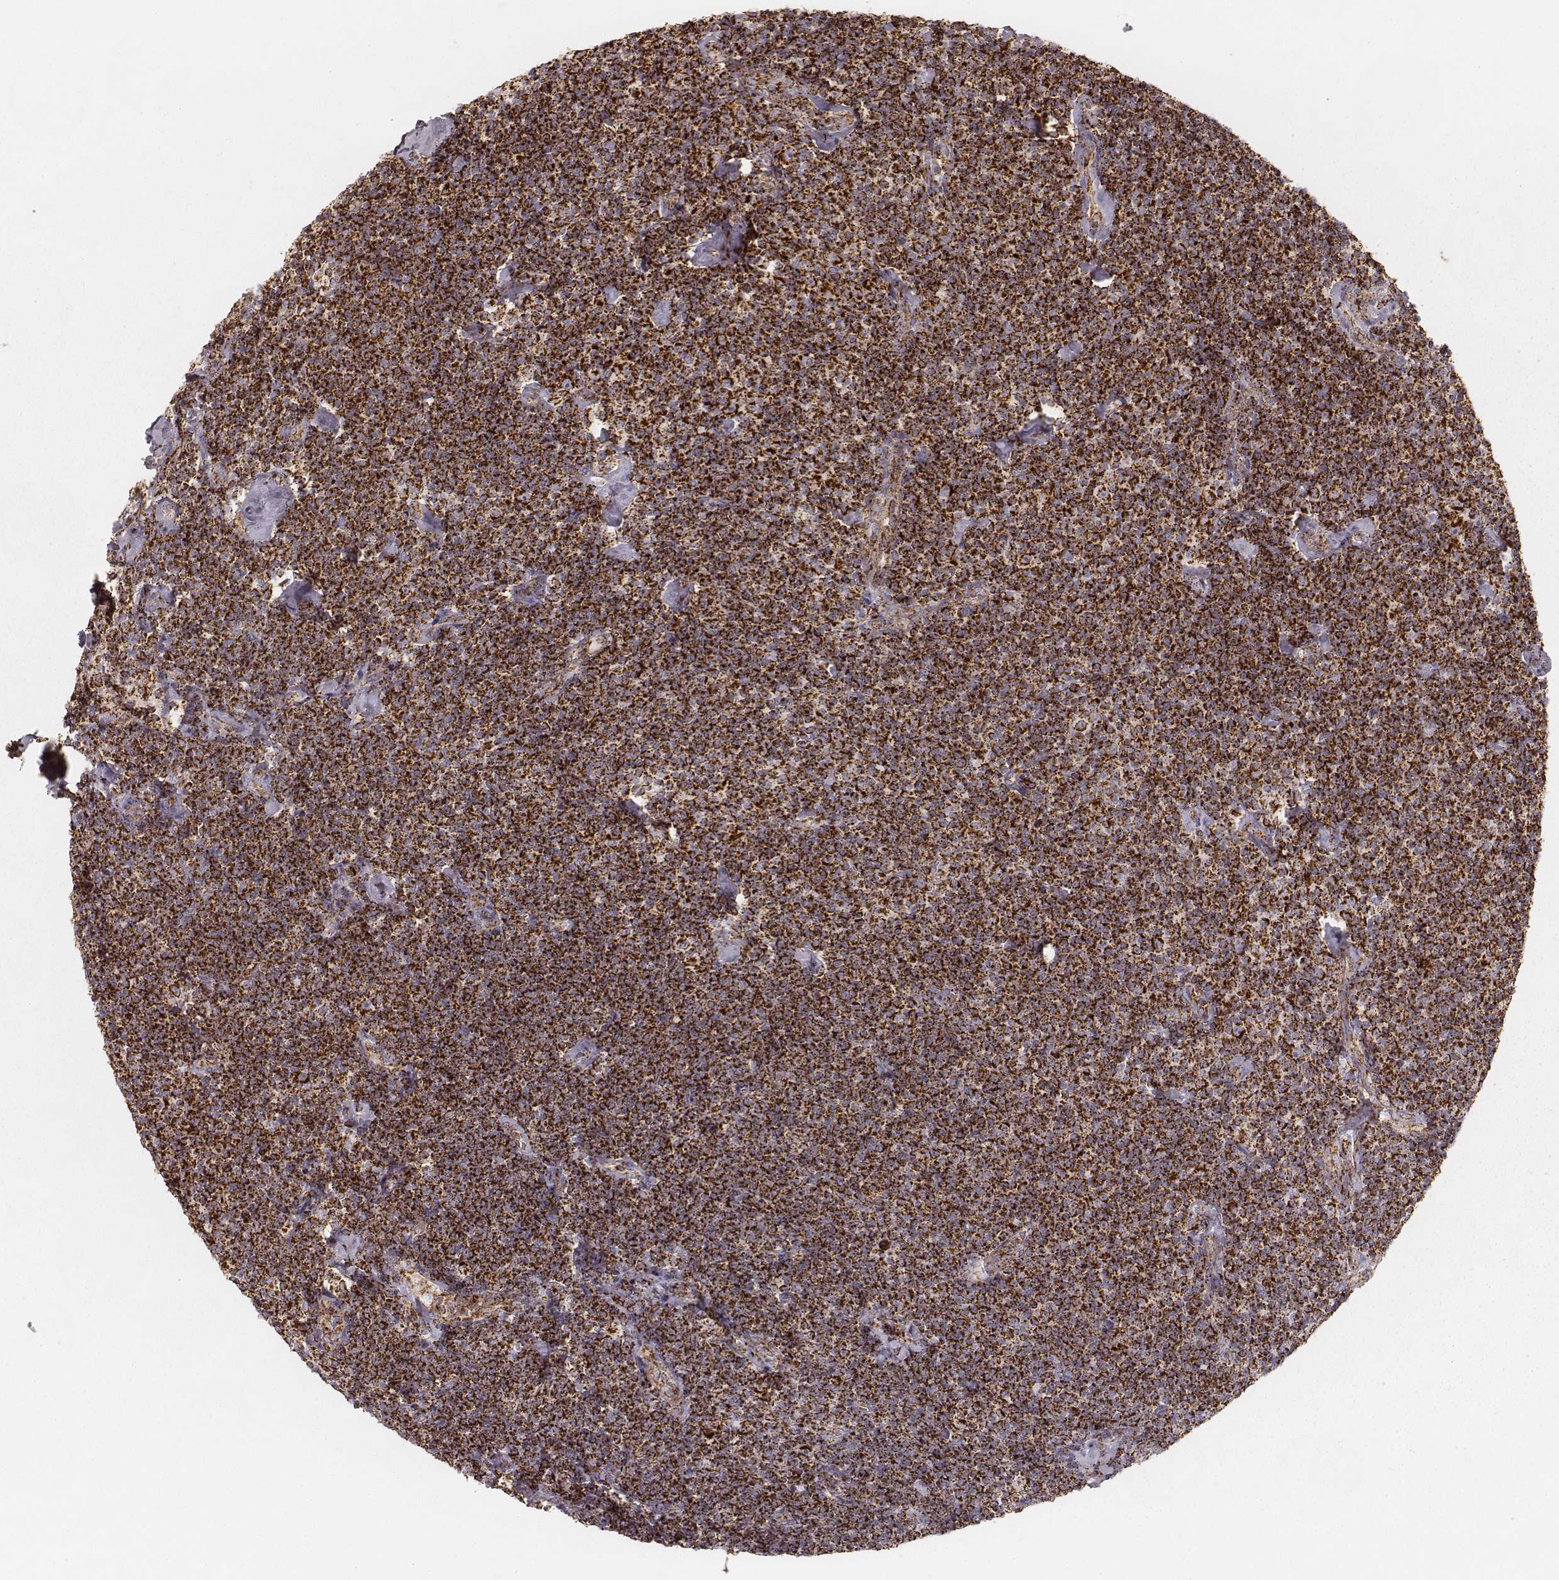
{"staining": {"intensity": "strong", "quantity": ">75%", "location": "cytoplasmic/membranous"}, "tissue": "lymphoma", "cell_type": "Tumor cells", "image_type": "cancer", "snomed": [{"axis": "morphology", "description": "Malignant lymphoma, non-Hodgkin's type, Low grade"}, {"axis": "topography", "description": "Lymph node"}], "caption": "Human lymphoma stained with a brown dye shows strong cytoplasmic/membranous positive expression in approximately >75% of tumor cells.", "gene": "CS", "patient": {"sex": "male", "age": 81}}